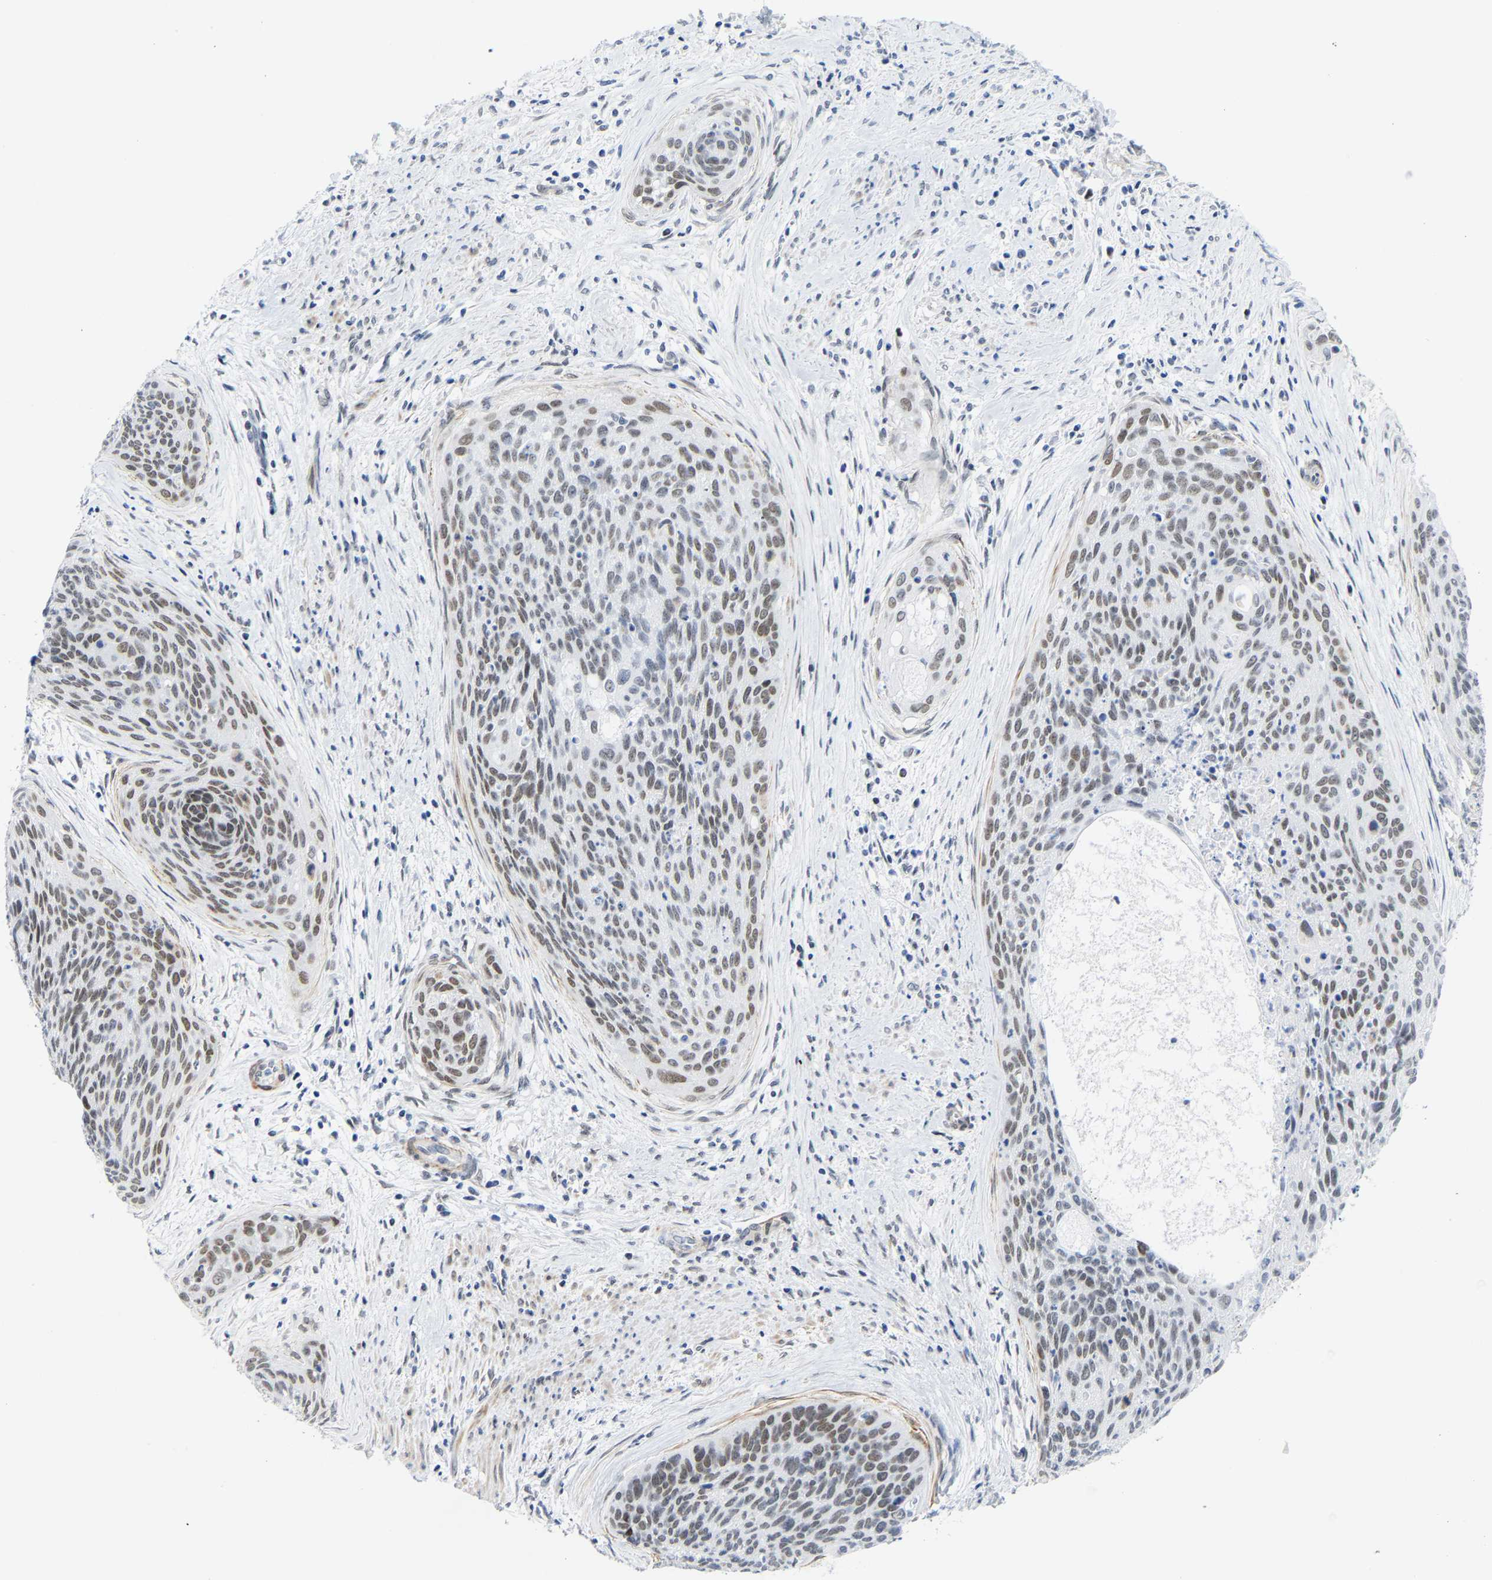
{"staining": {"intensity": "moderate", "quantity": ">75%", "location": "nuclear"}, "tissue": "cervical cancer", "cell_type": "Tumor cells", "image_type": "cancer", "snomed": [{"axis": "morphology", "description": "Squamous cell carcinoma, NOS"}, {"axis": "topography", "description": "Cervix"}], "caption": "Protein expression by IHC demonstrates moderate nuclear expression in approximately >75% of tumor cells in cervical cancer. The staining was performed using DAB, with brown indicating positive protein expression. Nuclei are stained blue with hematoxylin.", "gene": "FAM180A", "patient": {"sex": "female", "age": 55}}